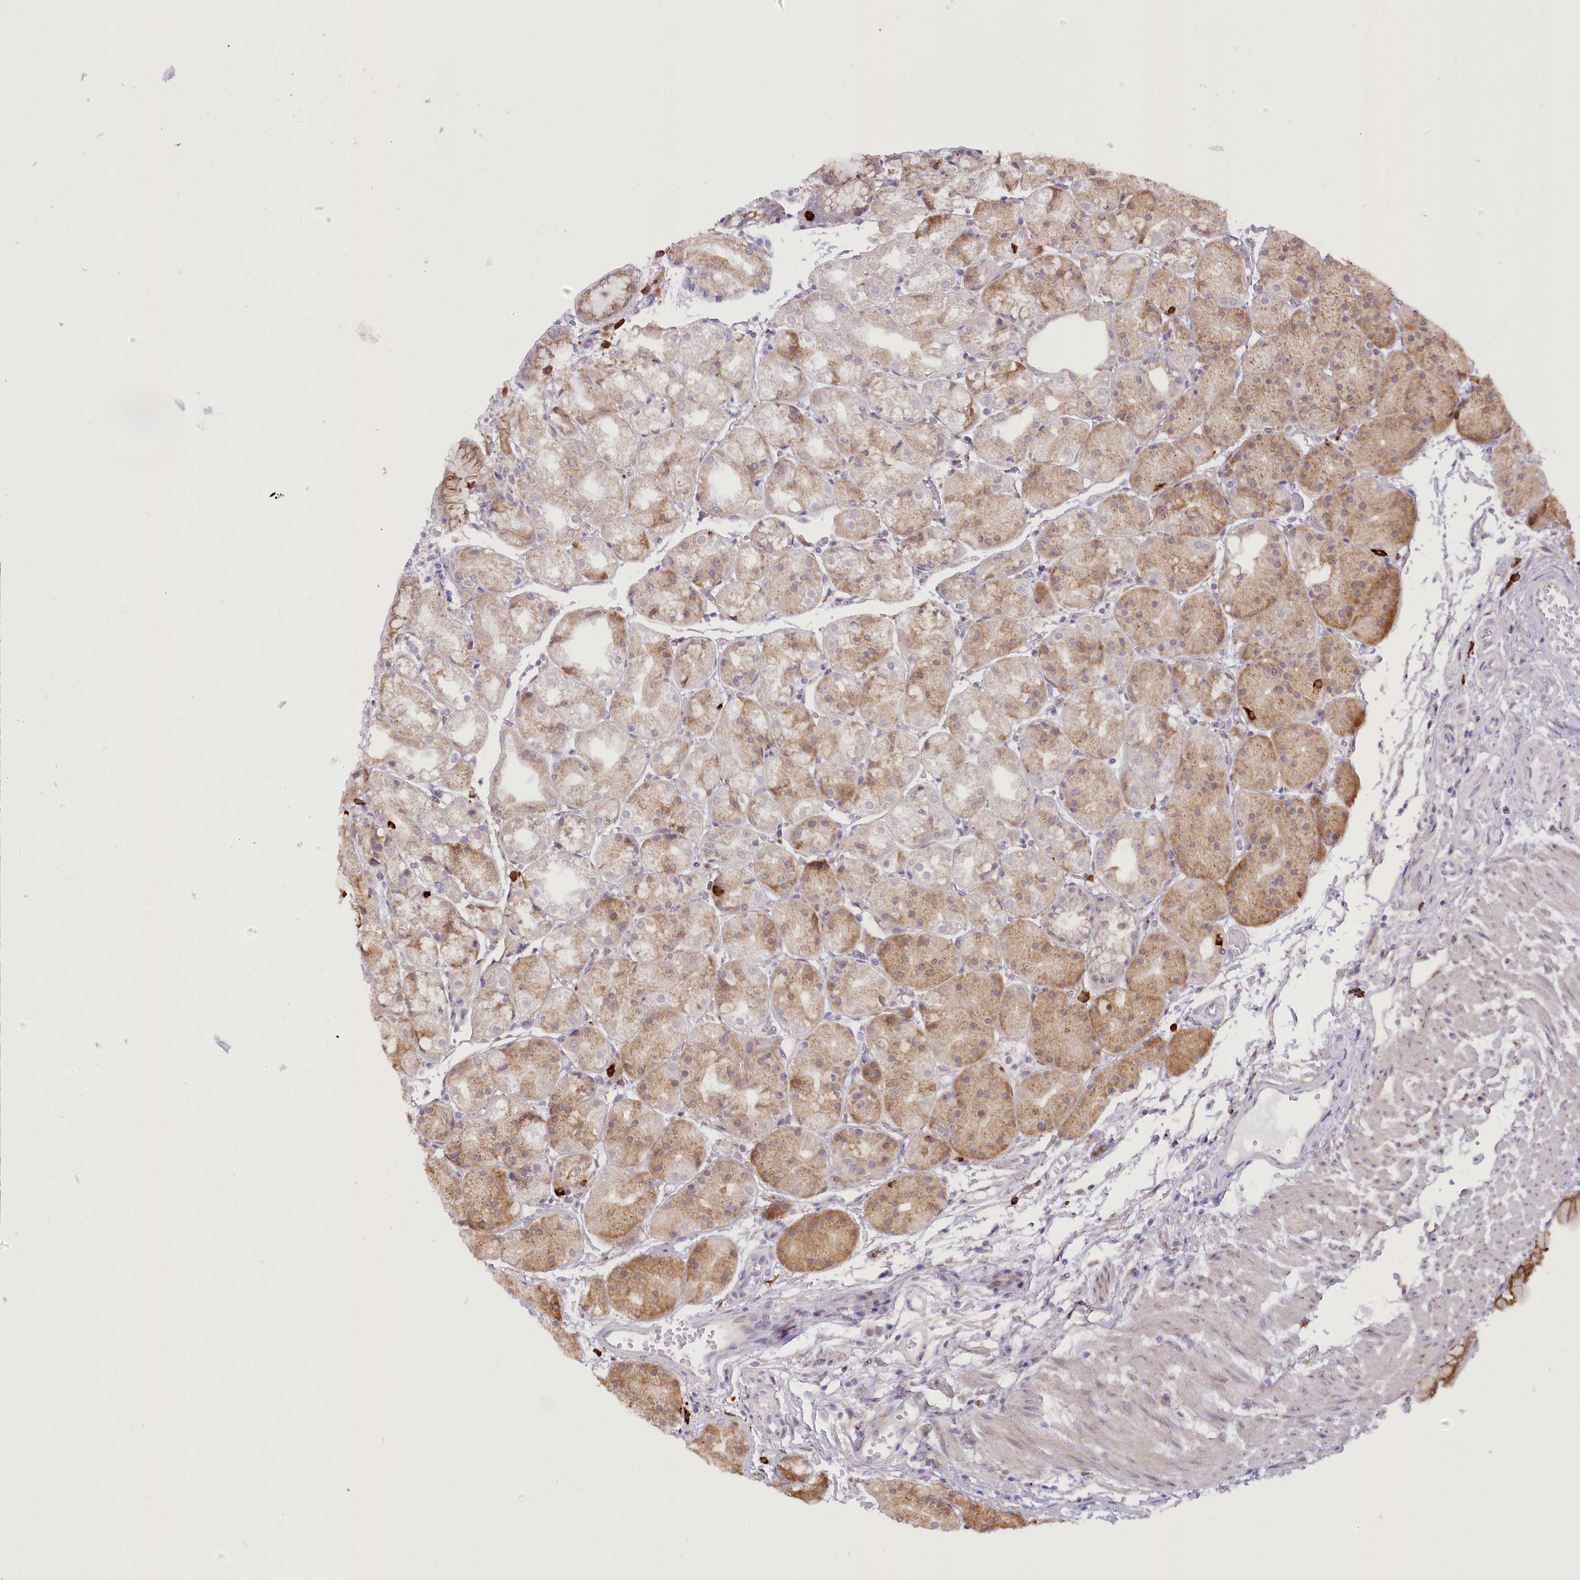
{"staining": {"intensity": "moderate", "quantity": ">75%", "location": "cytoplasmic/membranous"}, "tissue": "stomach", "cell_type": "Glandular cells", "image_type": "normal", "snomed": [{"axis": "morphology", "description": "Normal tissue, NOS"}, {"axis": "topography", "description": "Stomach, upper"}], "caption": "This histopathology image reveals immunohistochemistry (IHC) staining of benign stomach, with medium moderate cytoplasmic/membranous expression in about >75% of glandular cells.", "gene": "NCKAP5", "patient": {"sex": "male", "age": 72}}